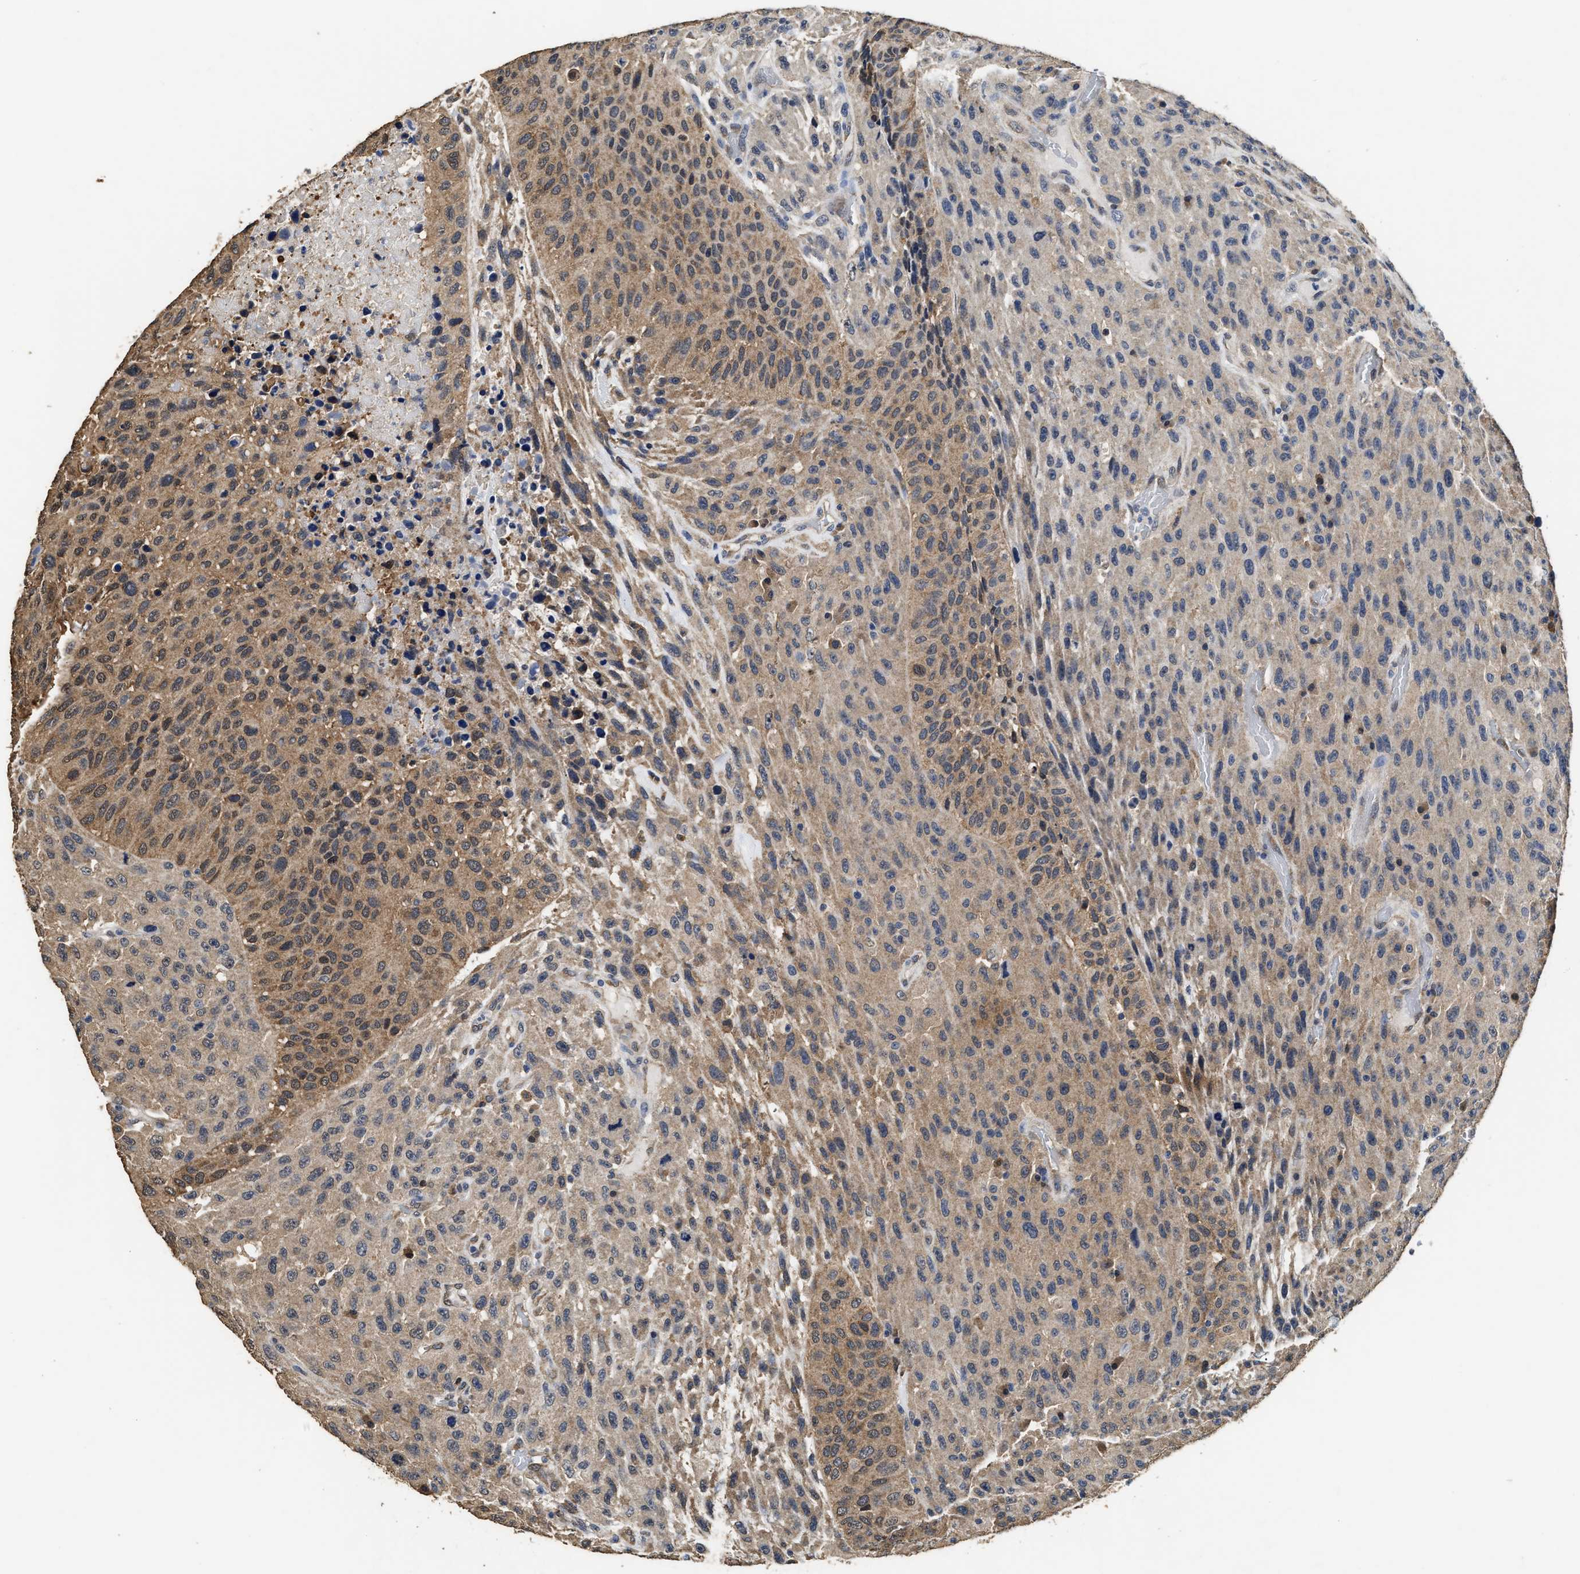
{"staining": {"intensity": "moderate", "quantity": ">75%", "location": "cytoplasmic/membranous,nuclear"}, "tissue": "urothelial cancer", "cell_type": "Tumor cells", "image_type": "cancer", "snomed": [{"axis": "morphology", "description": "Urothelial carcinoma, High grade"}, {"axis": "topography", "description": "Urinary bladder"}], "caption": "Immunohistochemistry photomicrograph of high-grade urothelial carcinoma stained for a protein (brown), which demonstrates medium levels of moderate cytoplasmic/membranous and nuclear staining in about >75% of tumor cells.", "gene": "YWHAE", "patient": {"sex": "male", "age": 66}}